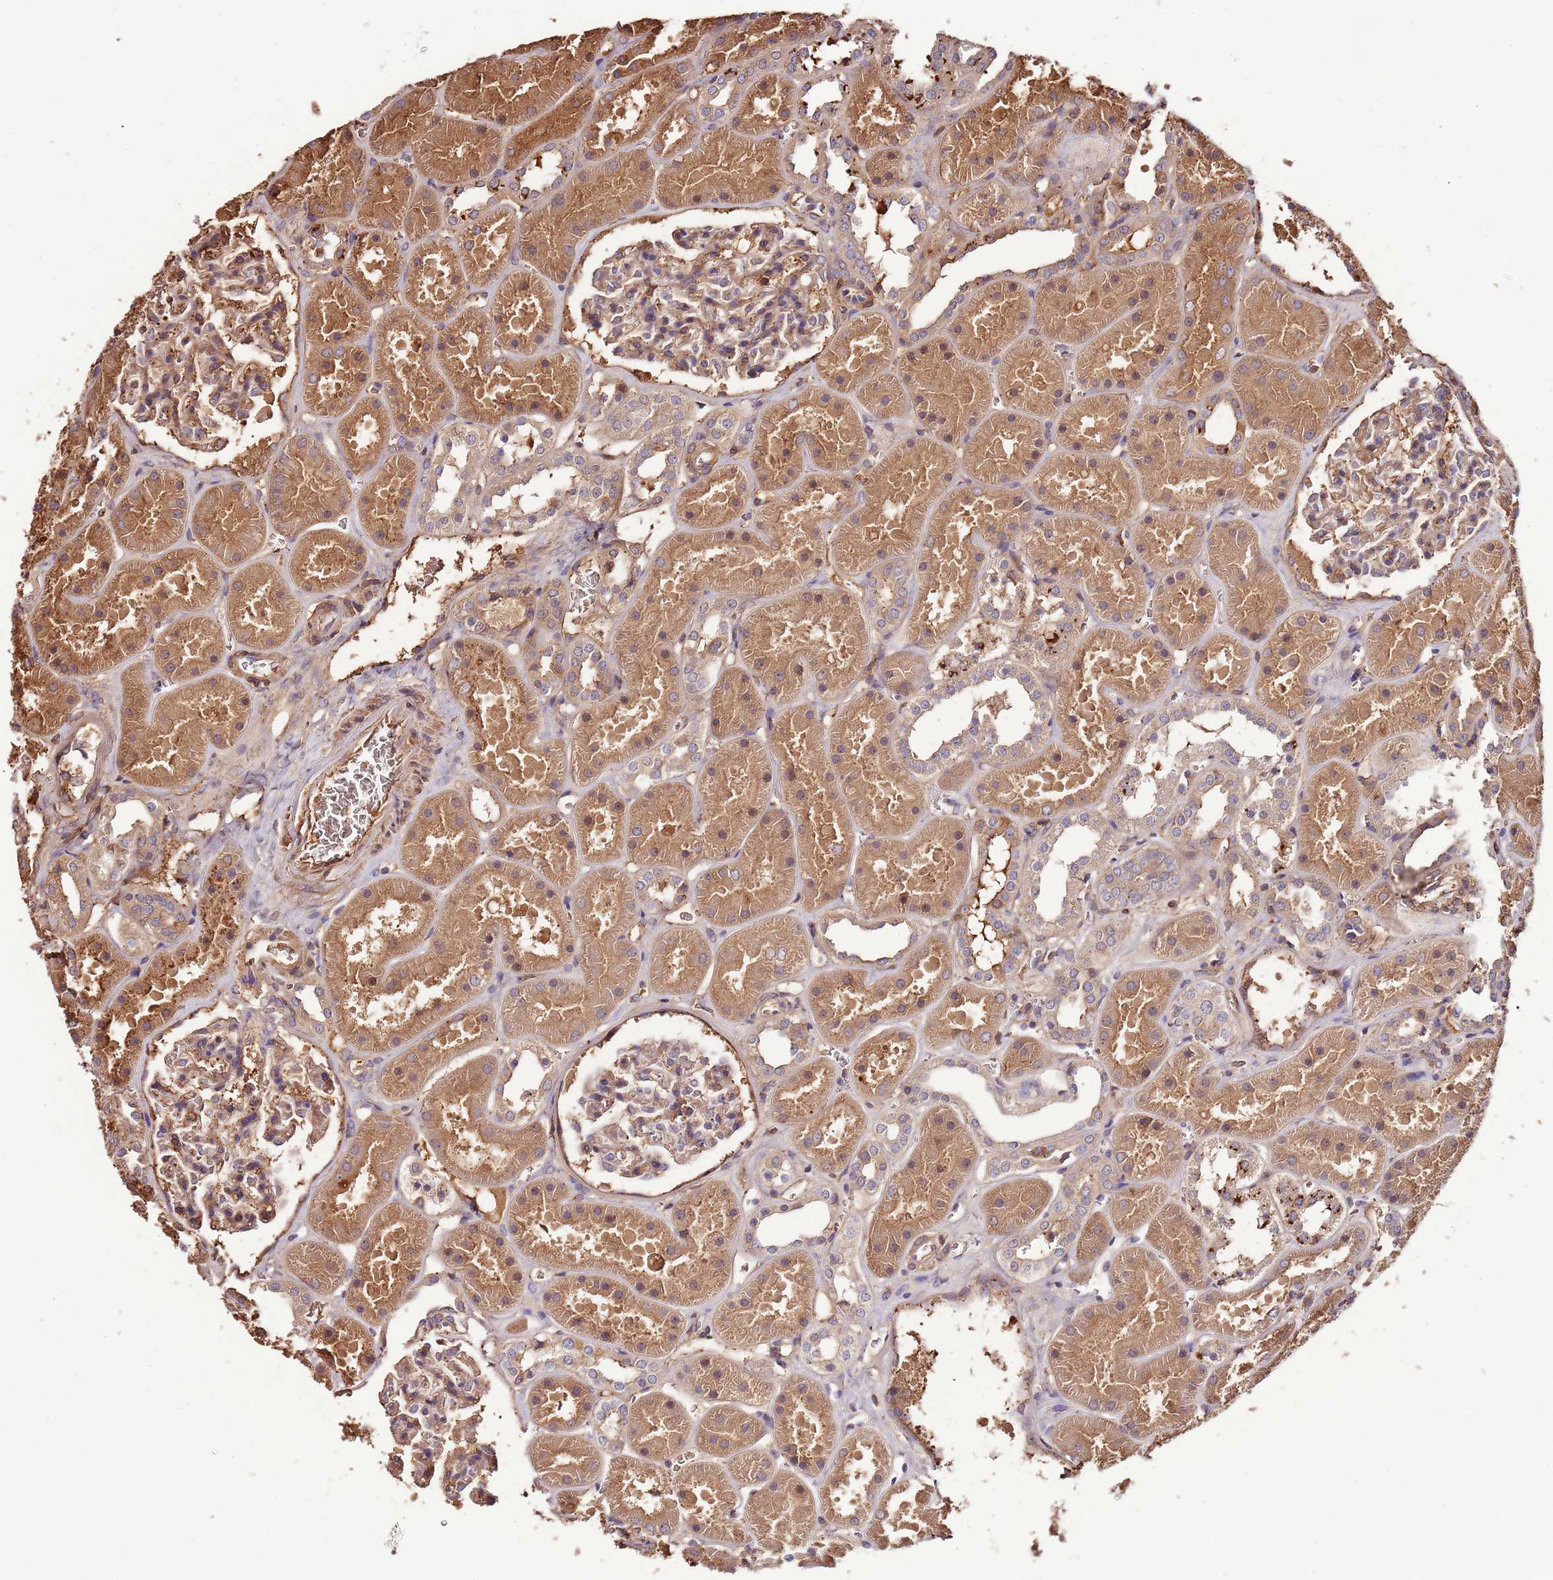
{"staining": {"intensity": "moderate", "quantity": ">75%", "location": "cytoplasmic/membranous"}, "tissue": "kidney", "cell_type": "Cells in glomeruli", "image_type": "normal", "snomed": [{"axis": "morphology", "description": "Normal tissue, NOS"}, {"axis": "topography", "description": "Kidney"}], "caption": "Immunohistochemical staining of unremarkable human kidney demonstrates medium levels of moderate cytoplasmic/membranous expression in approximately >75% of cells in glomeruli.", "gene": "DENR", "patient": {"sex": "female", "age": 41}}